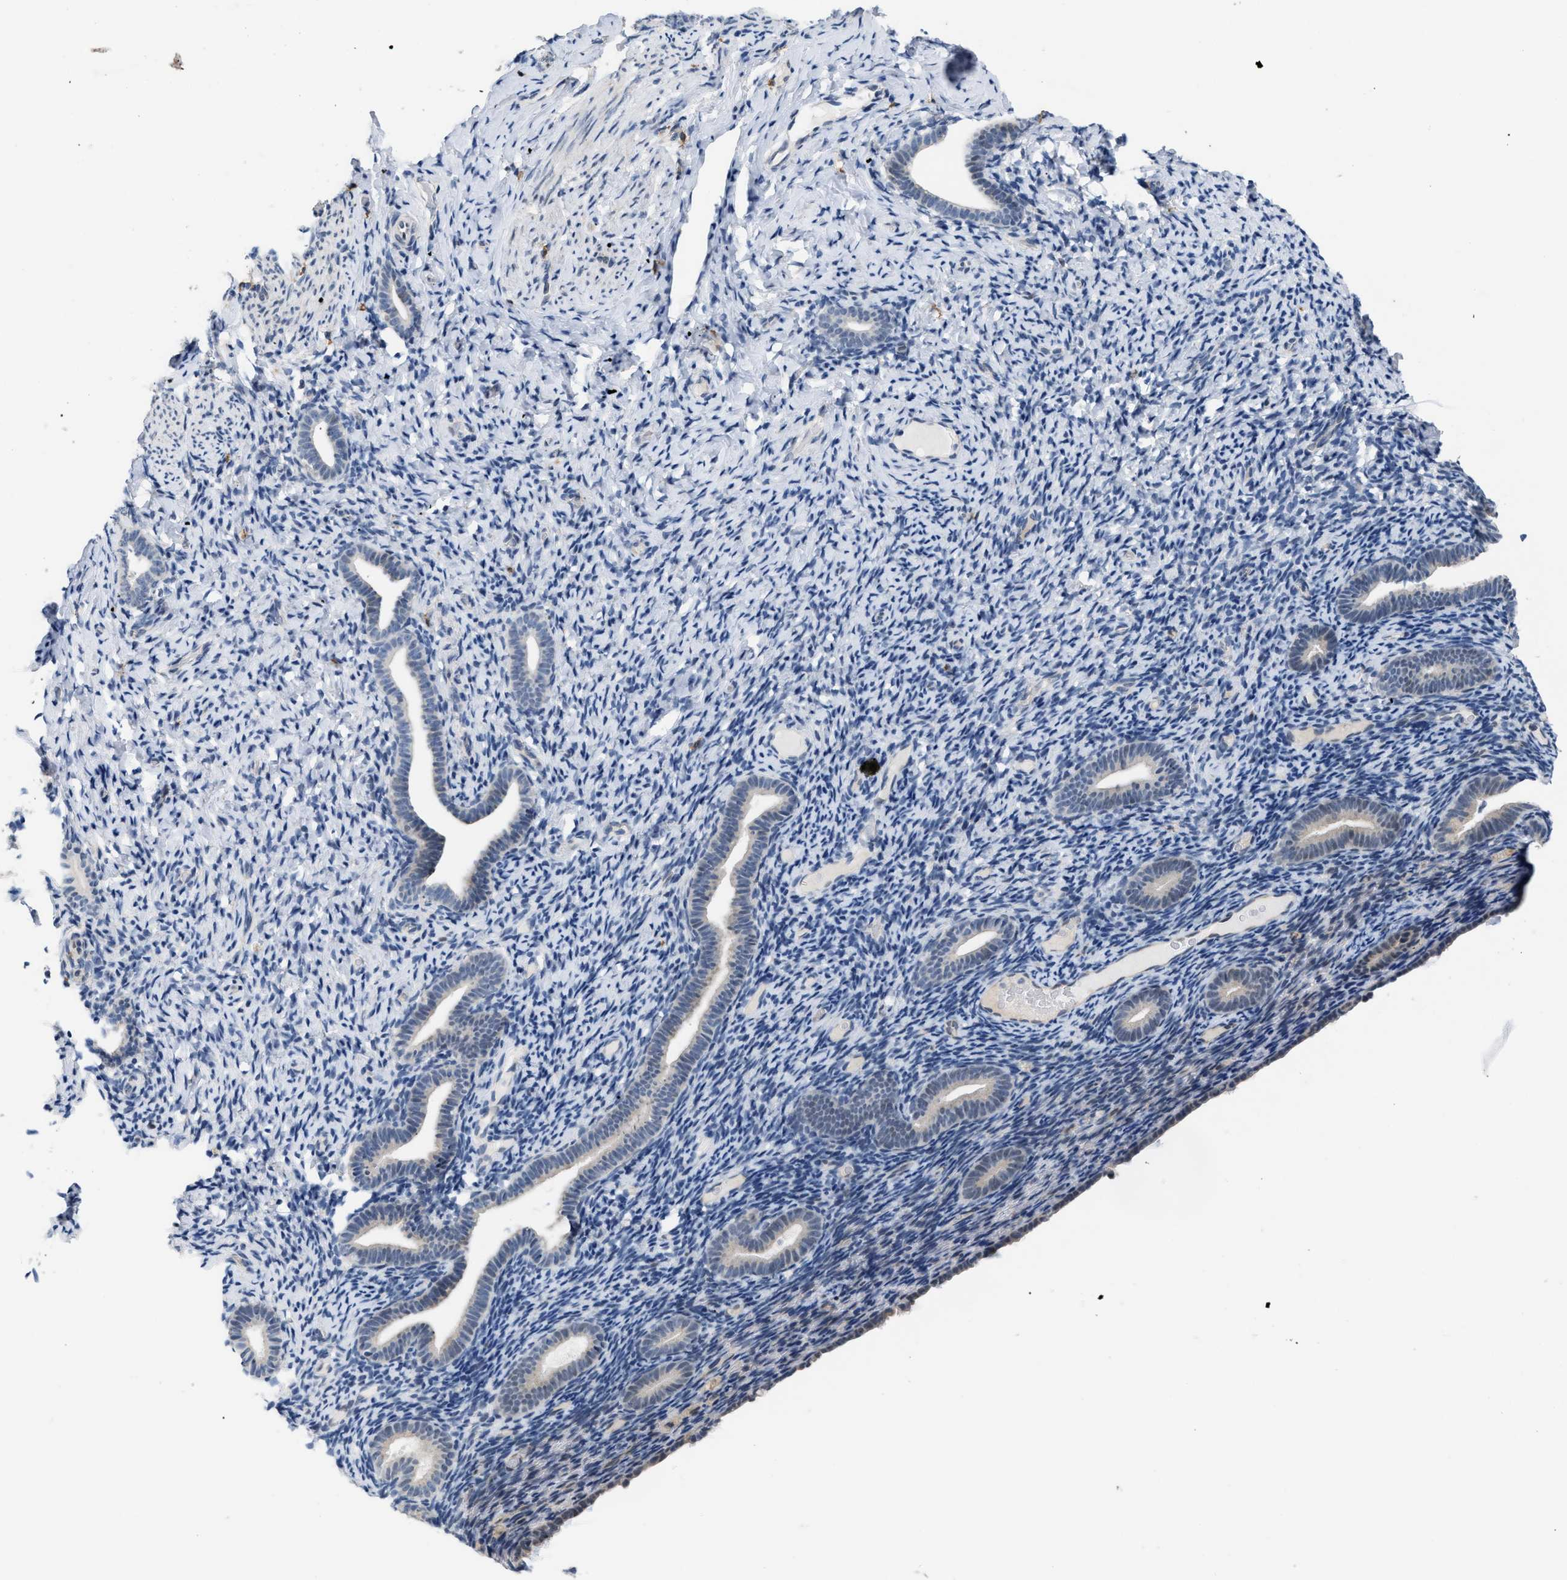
{"staining": {"intensity": "negative", "quantity": "none", "location": "none"}, "tissue": "endometrium", "cell_type": "Cells in endometrial stroma", "image_type": "normal", "snomed": [{"axis": "morphology", "description": "Normal tissue, NOS"}, {"axis": "topography", "description": "Endometrium"}], "caption": "This histopathology image is of unremarkable endometrium stained with immunohistochemistry to label a protein in brown with the nuclei are counter-stained blue. There is no positivity in cells in endometrial stroma.", "gene": "TXNRD3", "patient": {"sex": "female", "age": 51}}